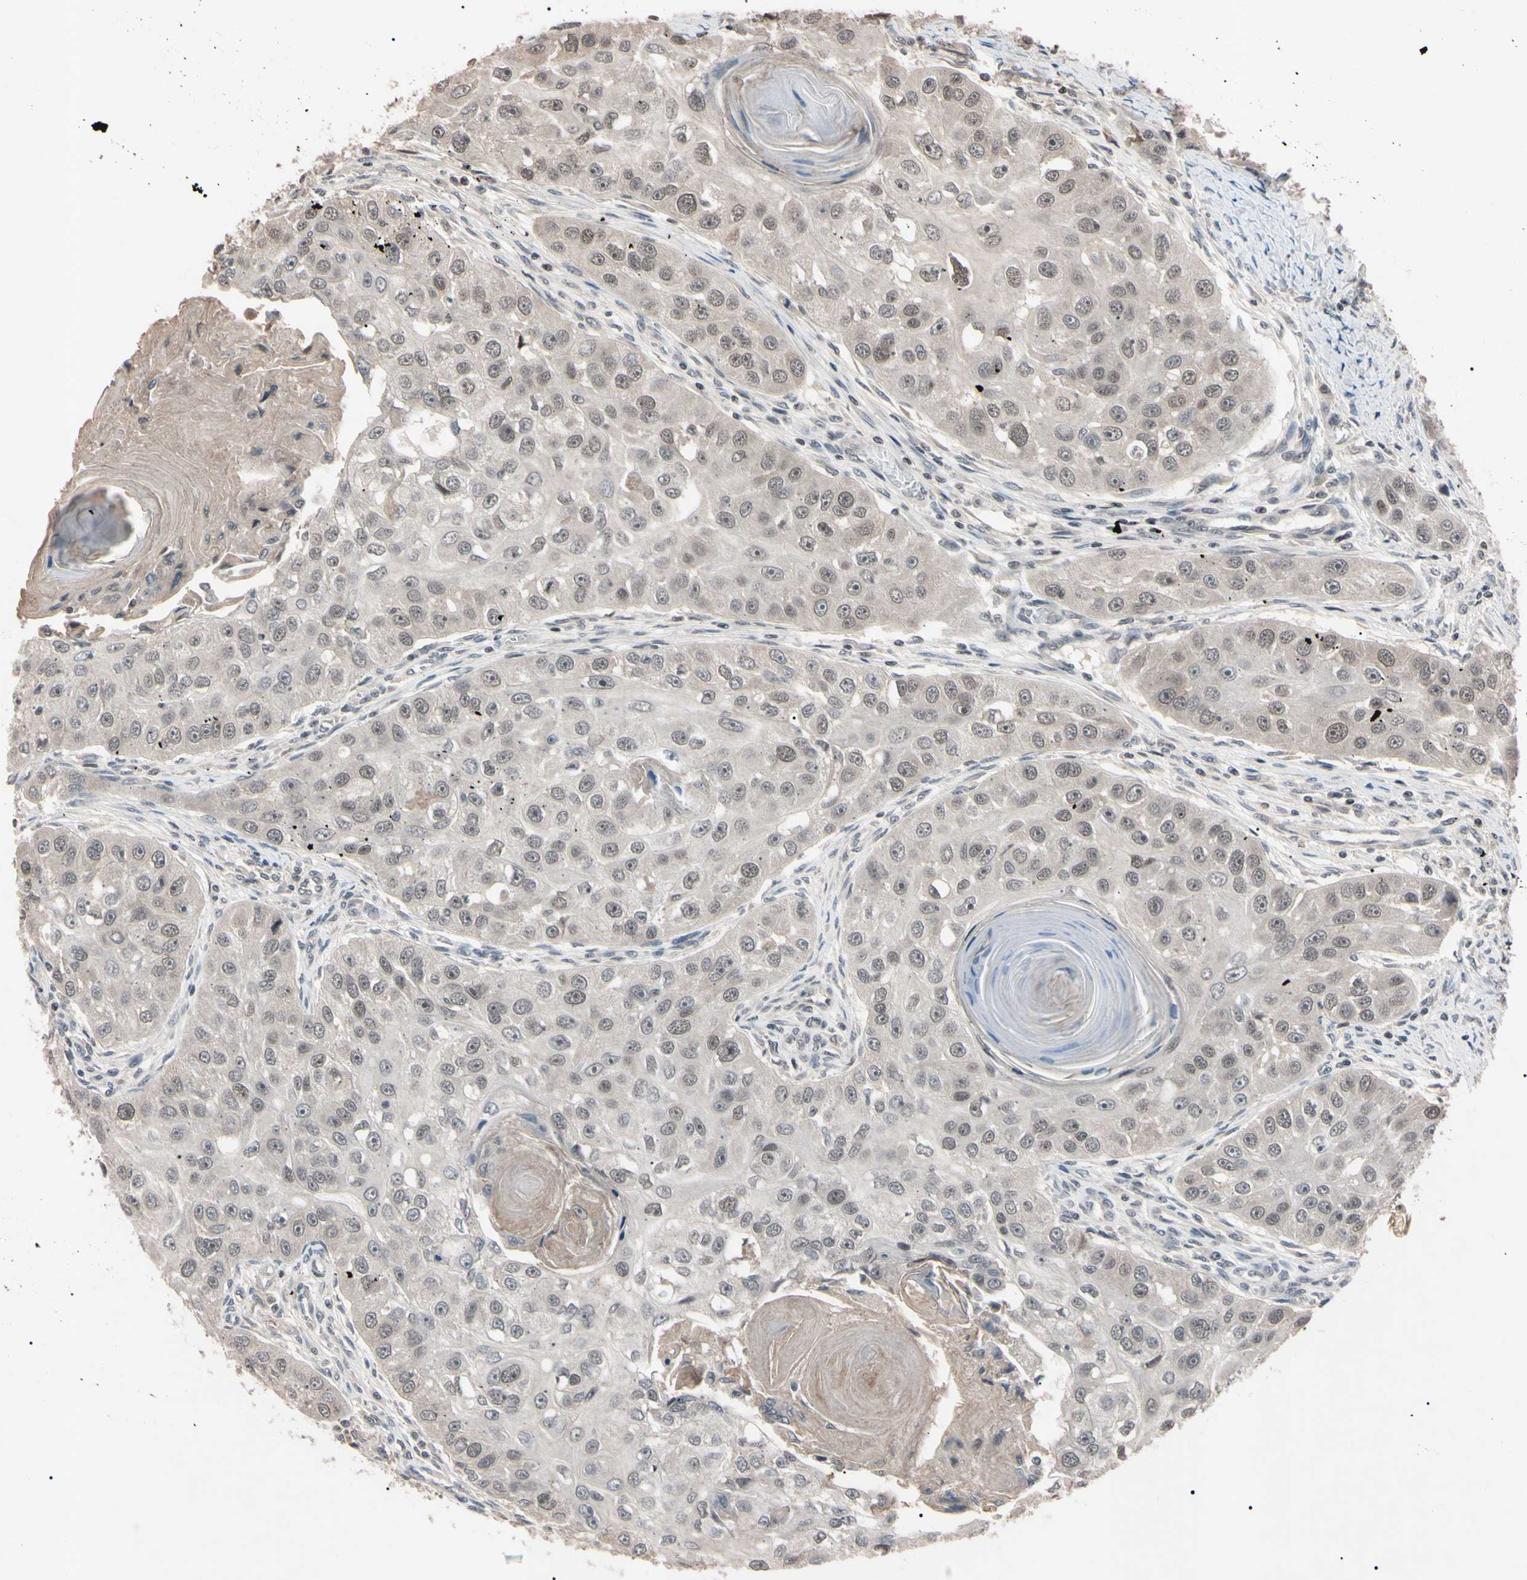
{"staining": {"intensity": "negative", "quantity": "none", "location": "none"}, "tissue": "head and neck cancer", "cell_type": "Tumor cells", "image_type": "cancer", "snomed": [{"axis": "morphology", "description": "Normal tissue, NOS"}, {"axis": "morphology", "description": "Squamous cell carcinoma, NOS"}, {"axis": "topography", "description": "Skeletal muscle"}, {"axis": "topography", "description": "Head-Neck"}], "caption": "Head and neck cancer (squamous cell carcinoma) stained for a protein using IHC demonstrates no staining tumor cells.", "gene": "YY1", "patient": {"sex": "male", "age": 51}}